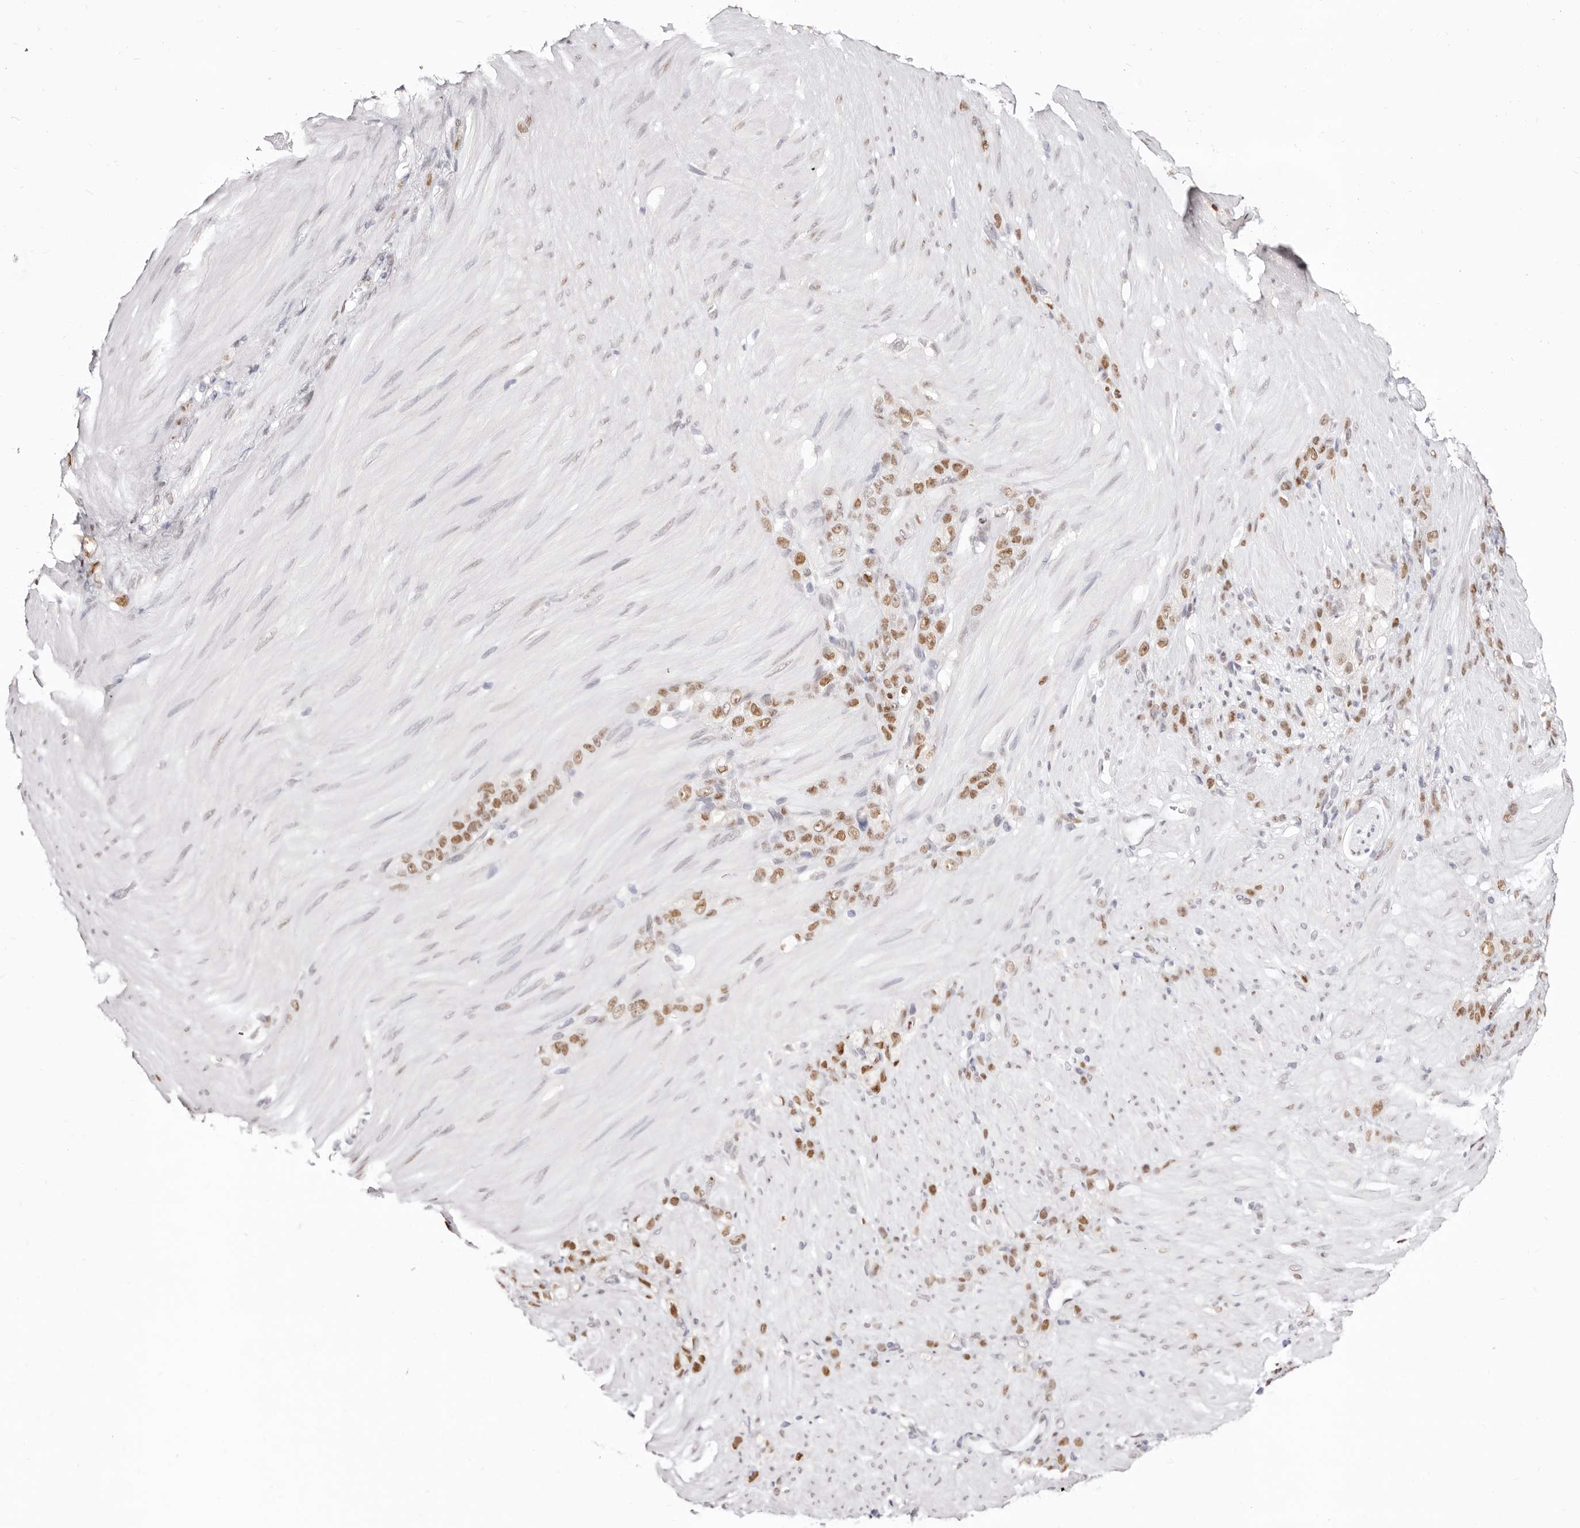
{"staining": {"intensity": "moderate", "quantity": ">75%", "location": "nuclear"}, "tissue": "stomach cancer", "cell_type": "Tumor cells", "image_type": "cancer", "snomed": [{"axis": "morphology", "description": "Normal tissue, NOS"}, {"axis": "morphology", "description": "Adenocarcinoma, NOS"}, {"axis": "topography", "description": "Stomach"}], "caption": "Protein analysis of stomach adenocarcinoma tissue shows moderate nuclear expression in approximately >75% of tumor cells. (Stains: DAB in brown, nuclei in blue, Microscopy: brightfield microscopy at high magnification).", "gene": "TKT", "patient": {"sex": "male", "age": 82}}